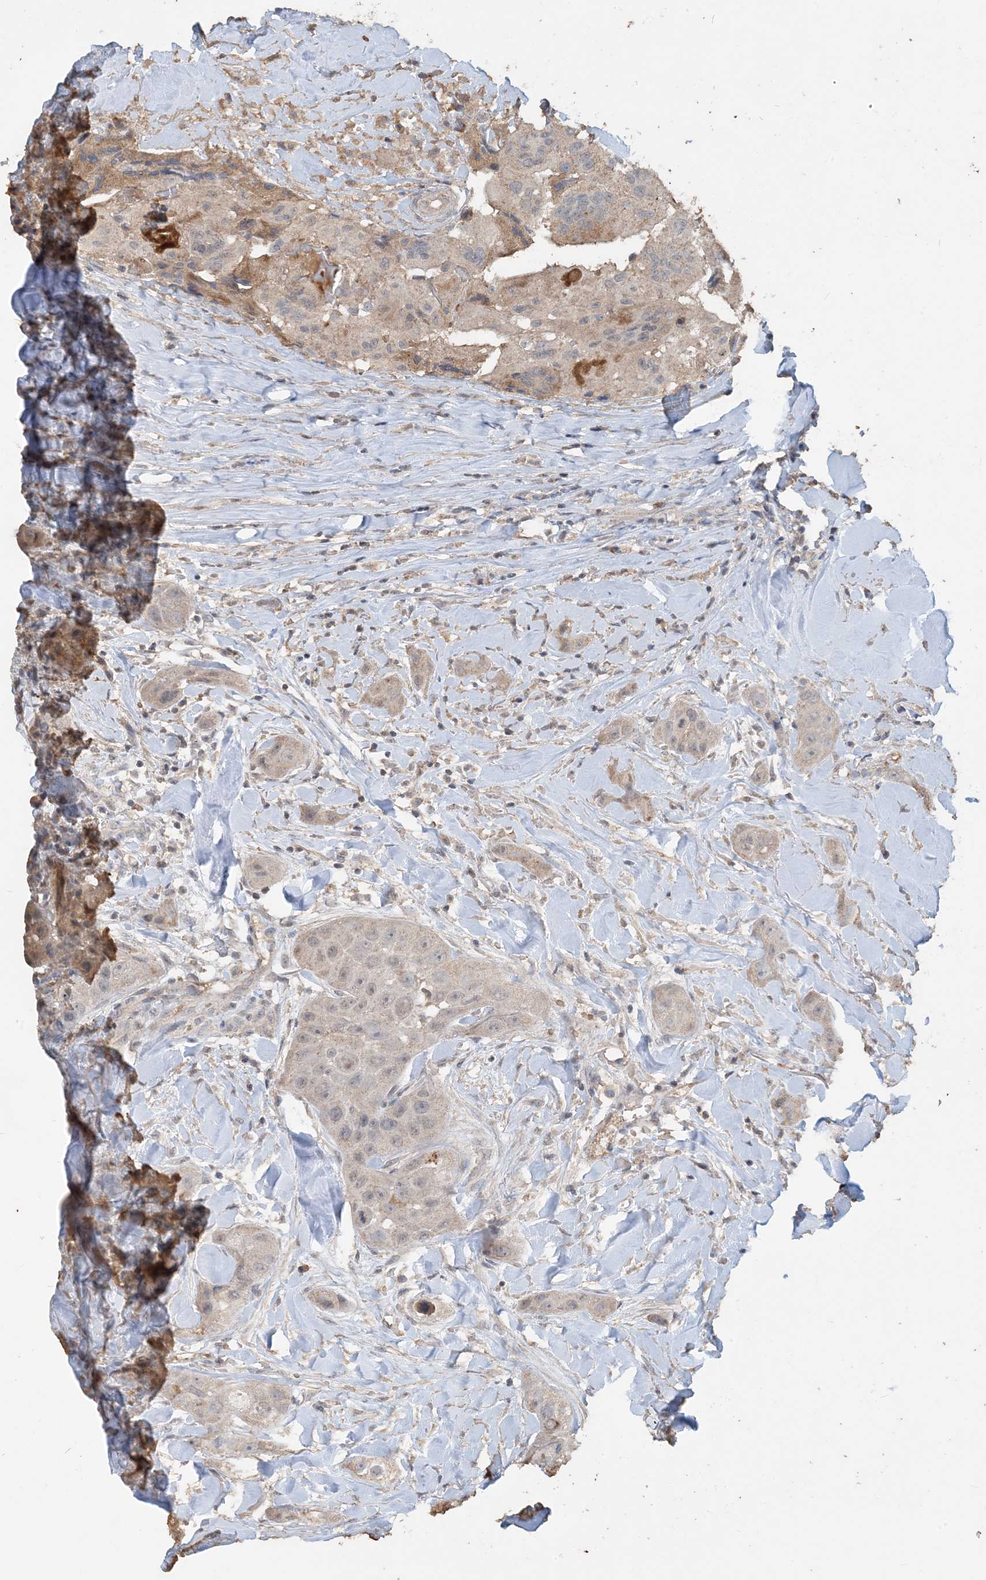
{"staining": {"intensity": "weak", "quantity": "25%-75%", "location": "cytoplasmic/membranous,nuclear"}, "tissue": "head and neck cancer", "cell_type": "Tumor cells", "image_type": "cancer", "snomed": [{"axis": "morphology", "description": "Normal tissue, NOS"}, {"axis": "morphology", "description": "Squamous cell carcinoma, NOS"}, {"axis": "topography", "description": "Skeletal muscle"}, {"axis": "topography", "description": "Head-Neck"}], "caption": "The image demonstrates immunohistochemical staining of head and neck cancer. There is weak cytoplasmic/membranous and nuclear staining is appreciated in approximately 25%-75% of tumor cells. (IHC, brightfield microscopy, high magnification).", "gene": "SFMBT2", "patient": {"sex": "male", "age": 51}}